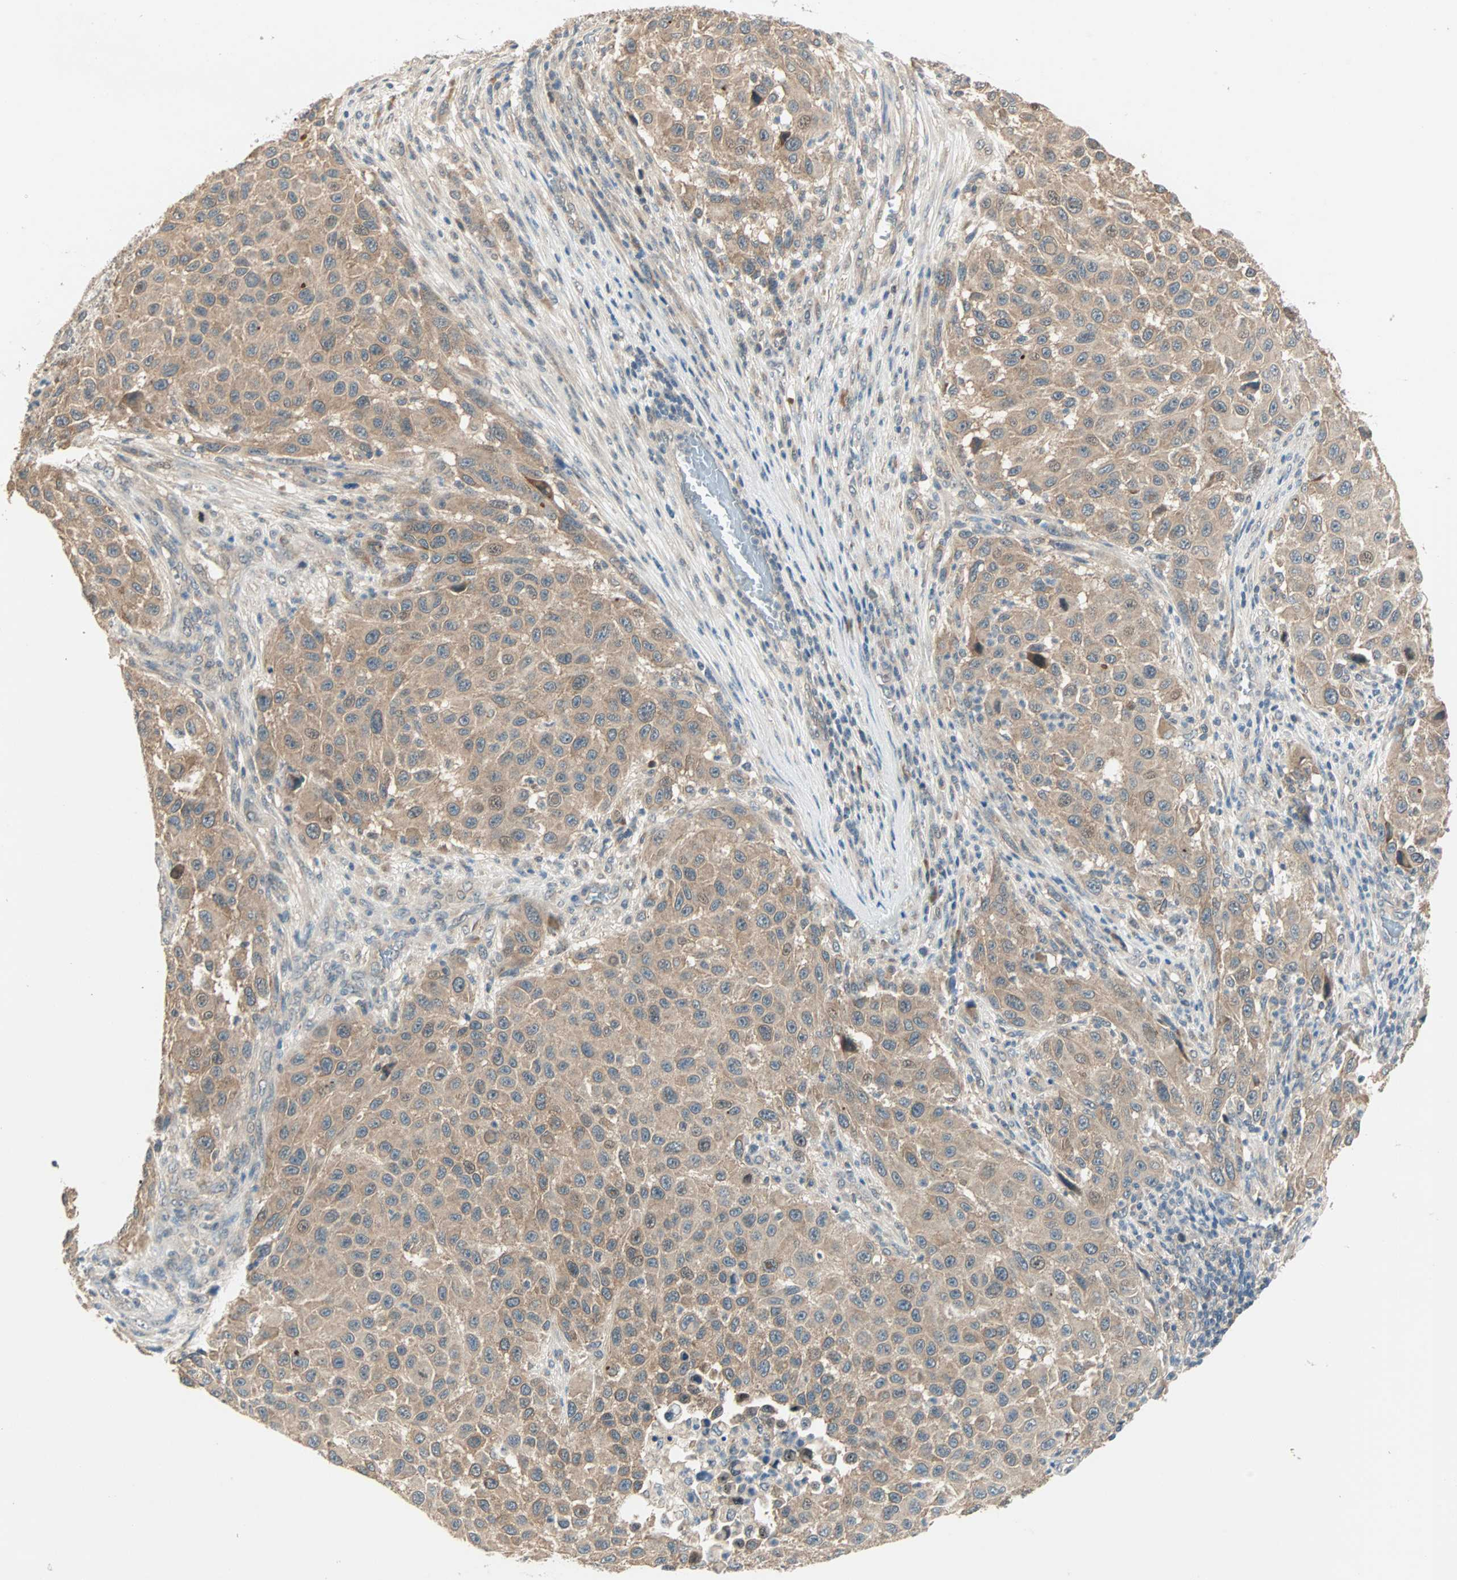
{"staining": {"intensity": "moderate", "quantity": ">75%", "location": "cytoplasmic/membranous"}, "tissue": "melanoma", "cell_type": "Tumor cells", "image_type": "cancer", "snomed": [{"axis": "morphology", "description": "Malignant melanoma, Metastatic site"}, {"axis": "topography", "description": "Lymph node"}], "caption": "Human melanoma stained with a protein marker shows moderate staining in tumor cells.", "gene": "TTF2", "patient": {"sex": "male", "age": 61}}